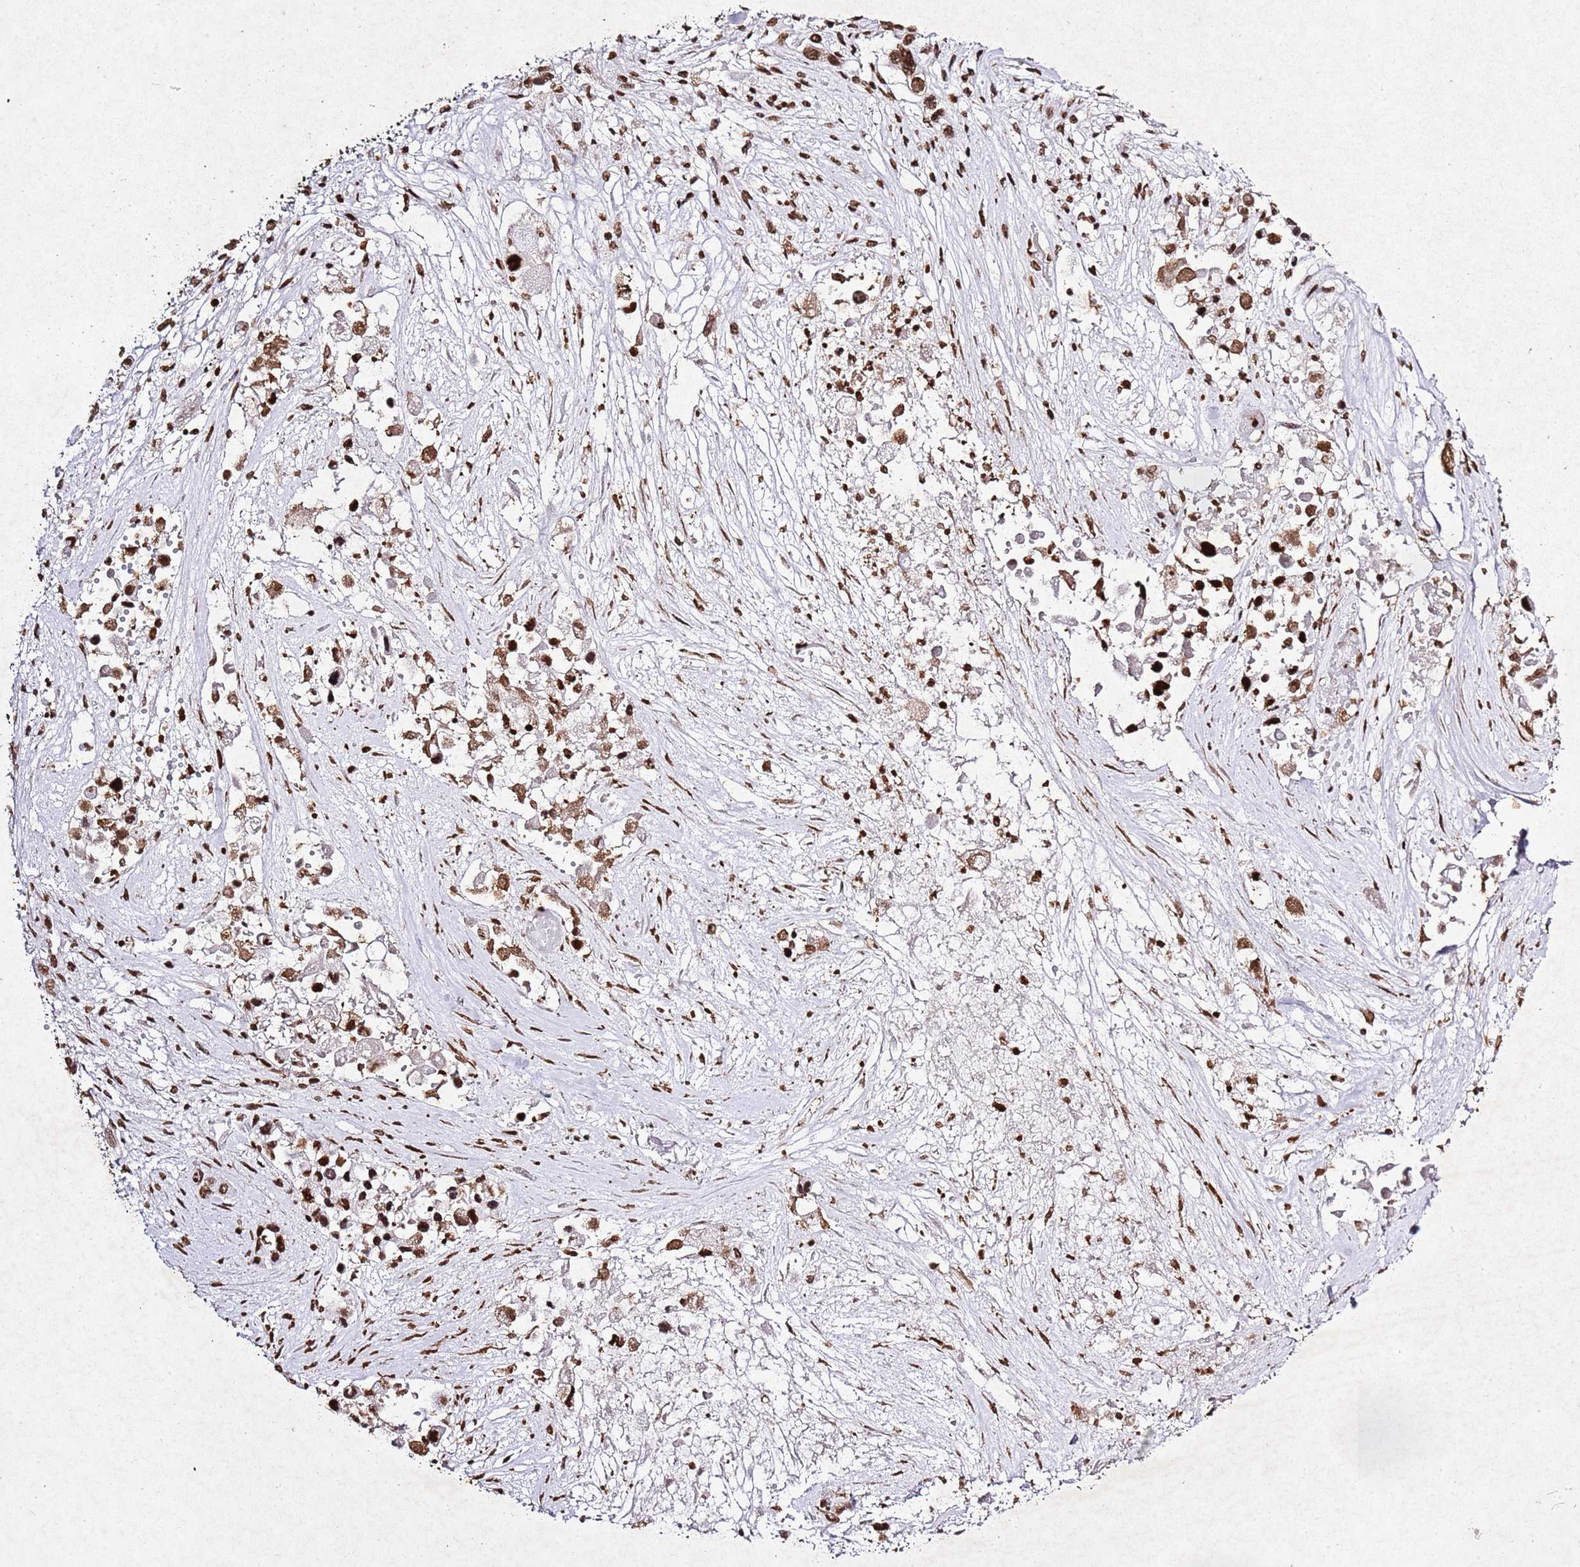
{"staining": {"intensity": "moderate", "quantity": ">75%", "location": "nuclear"}, "tissue": "pancreatic cancer", "cell_type": "Tumor cells", "image_type": "cancer", "snomed": [{"axis": "morphology", "description": "Adenocarcinoma, NOS"}, {"axis": "topography", "description": "Pancreas"}], "caption": "About >75% of tumor cells in human pancreatic cancer reveal moderate nuclear protein staining as visualized by brown immunohistochemical staining.", "gene": "BMAL1", "patient": {"sex": "male", "age": 92}}